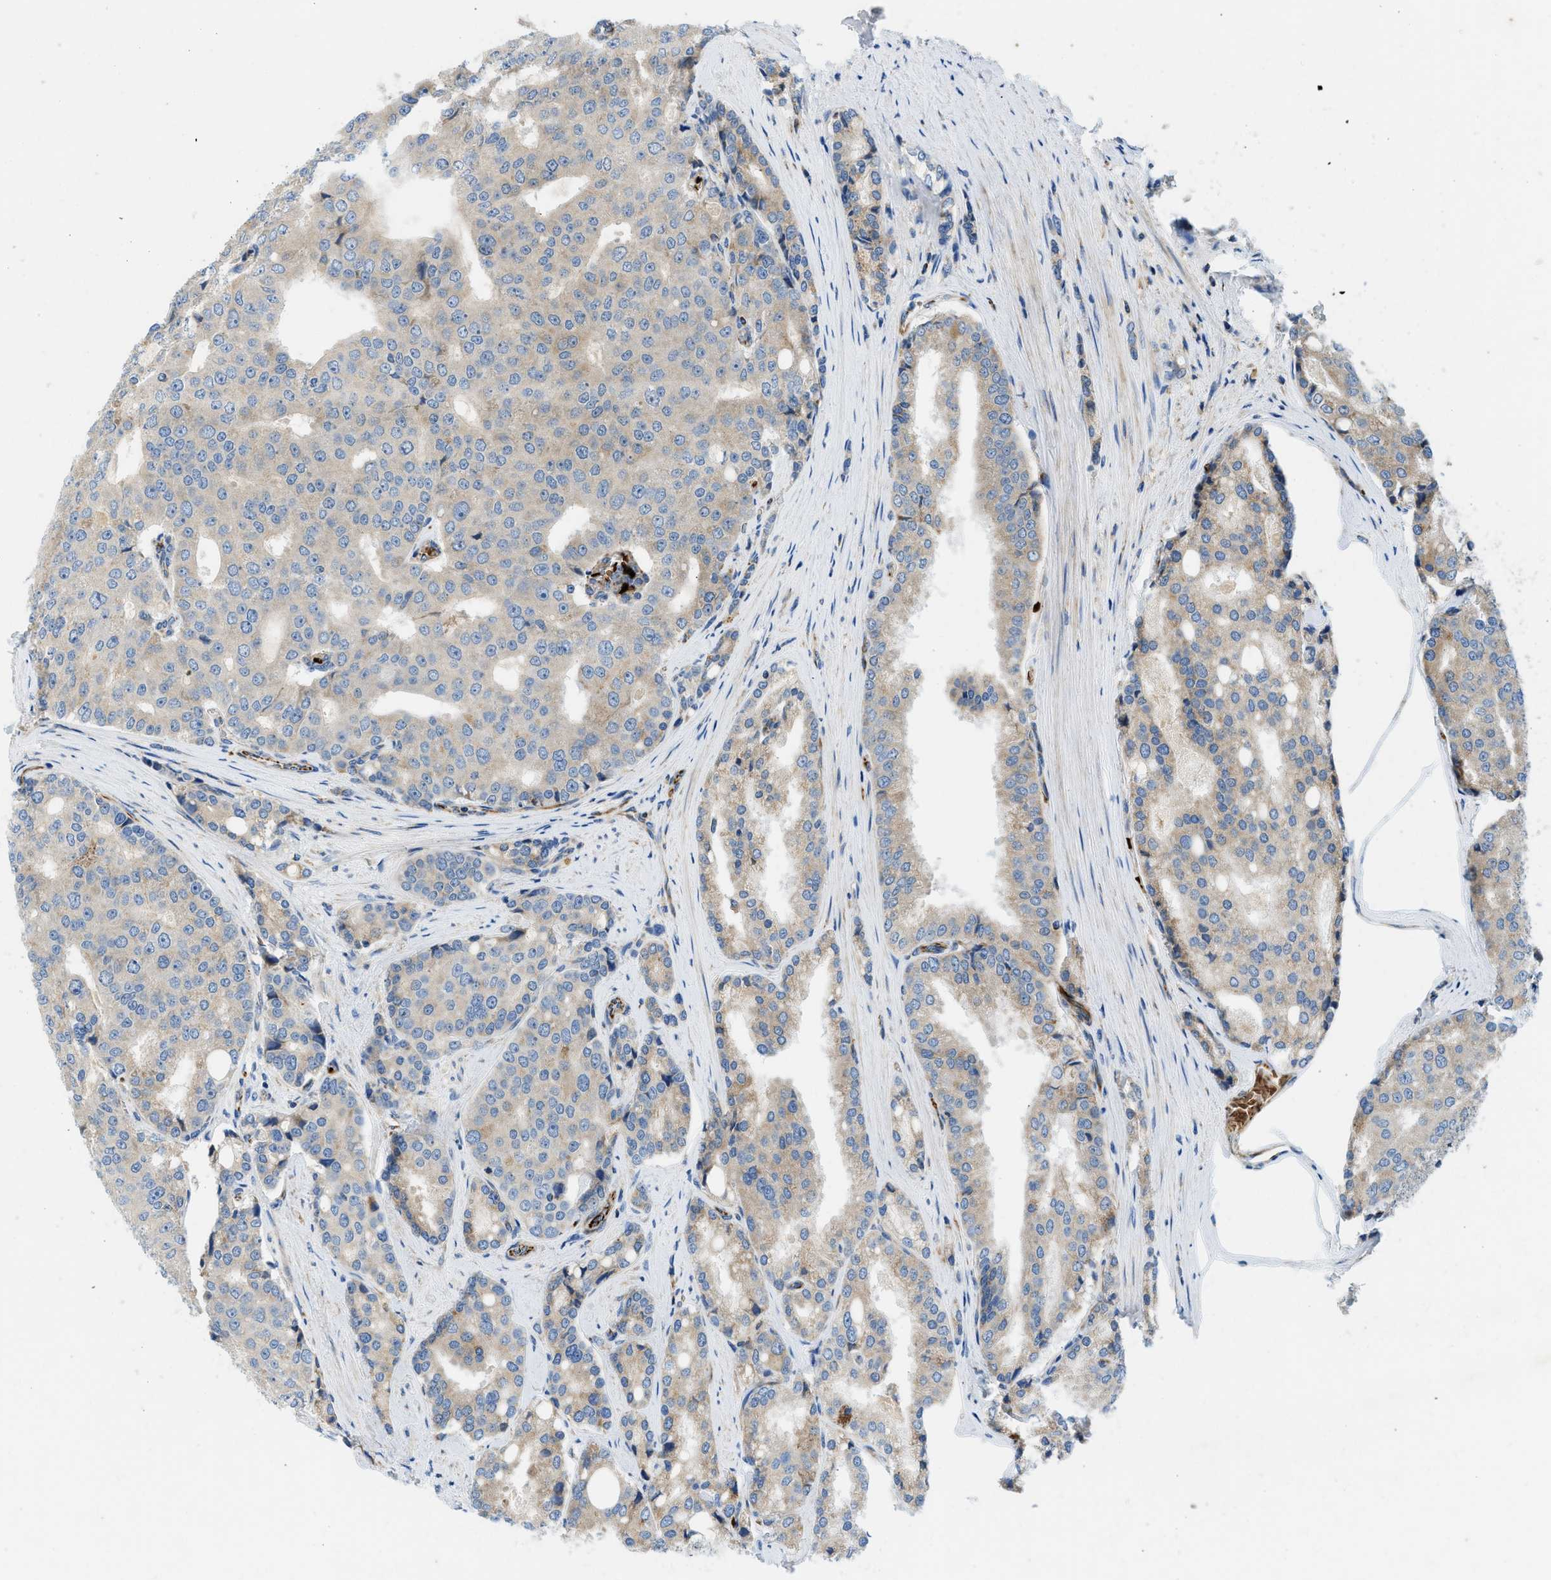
{"staining": {"intensity": "weak", "quantity": ">75%", "location": "cytoplasmic/membranous"}, "tissue": "prostate cancer", "cell_type": "Tumor cells", "image_type": "cancer", "snomed": [{"axis": "morphology", "description": "Adenocarcinoma, High grade"}, {"axis": "topography", "description": "Prostate"}], "caption": "Immunohistochemical staining of prostate cancer (adenocarcinoma (high-grade)) reveals low levels of weak cytoplasmic/membranous protein expression in about >75% of tumor cells. Immunohistochemistry (ihc) stains the protein of interest in brown and the nuclei are stained blue.", "gene": "ZNF831", "patient": {"sex": "male", "age": 50}}